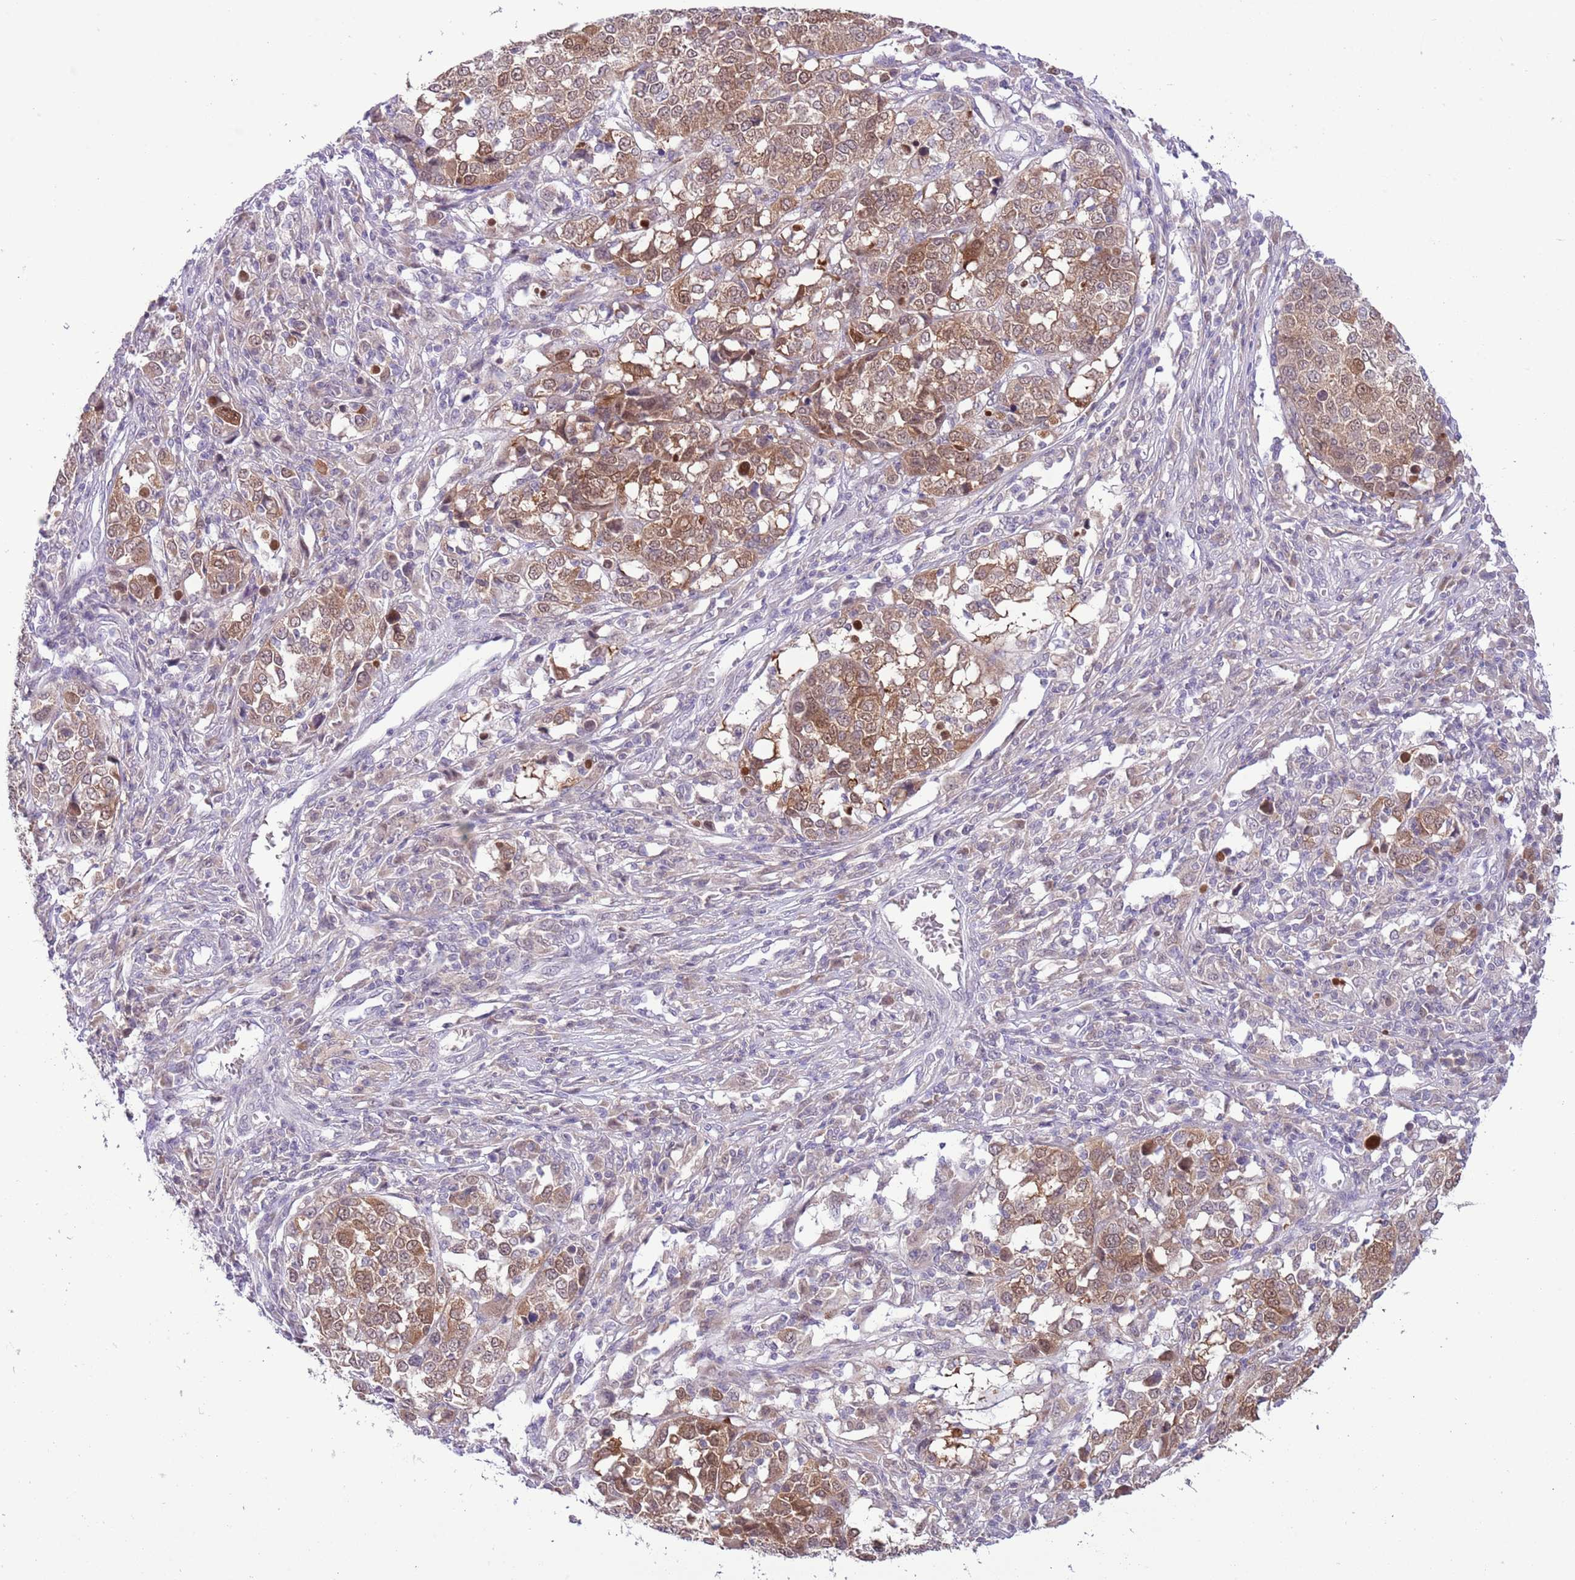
{"staining": {"intensity": "moderate", "quantity": ">75%", "location": "cytoplasmic/membranous"}, "tissue": "melanoma", "cell_type": "Tumor cells", "image_type": "cancer", "snomed": [{"axis": "morphology", "description": "Malignant melanoma, Metastatic site"}, {"axis": "topography", "description": "Lymph node"}], "caption": "High-power microscopy captured an IHC histopathology image of malignant melanoma (metastatic site), revealing moderate cytoplasmic/membranous staining in approximately >75% of tumor cells.", "gene": "GALK2", "patient": {"sex": "male", "age": 44}}